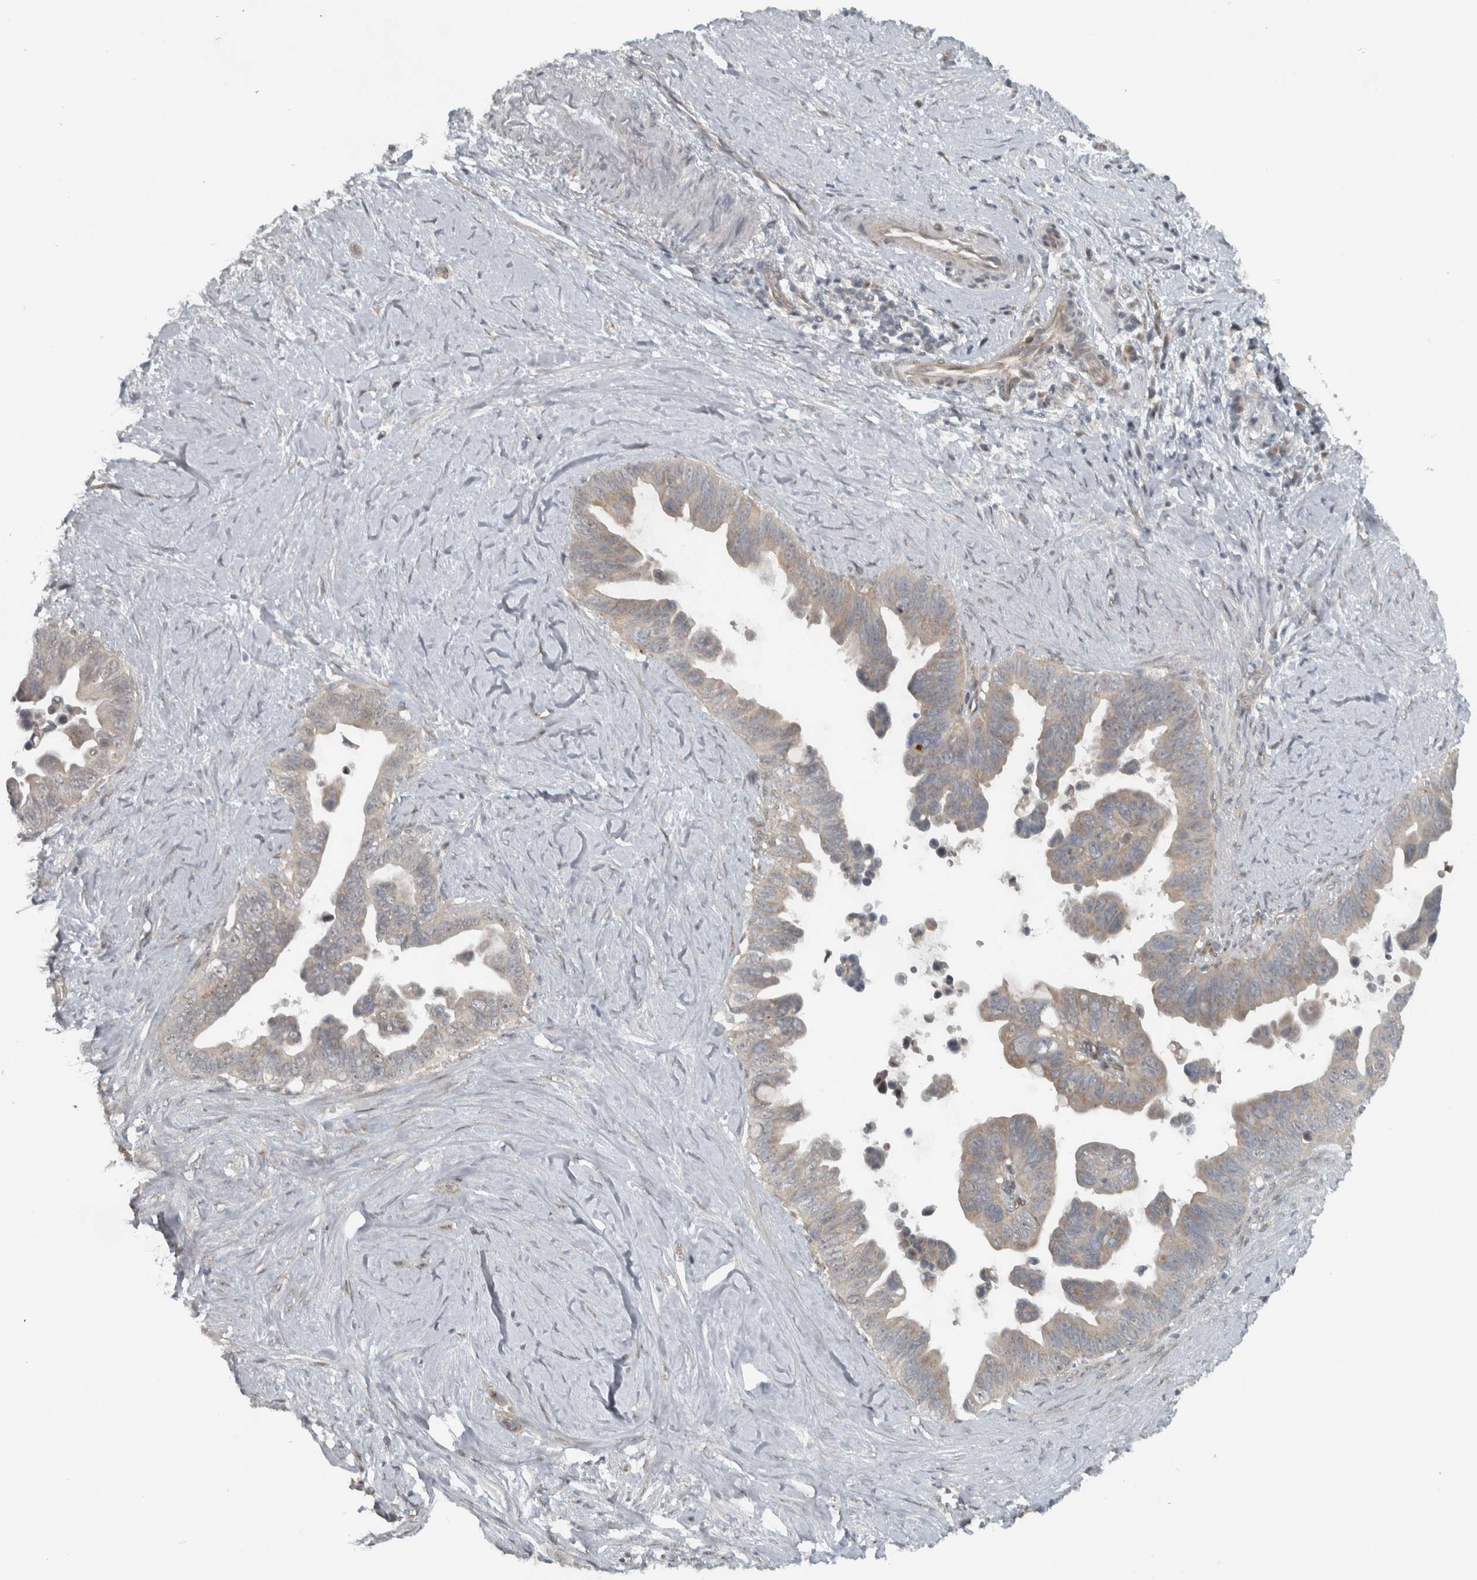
{"staining": {"intensity": "weak", "quantity": "25%-75%", "location": "cytoplasmic/membranous"}, "tissue": "pancreatic cancer", "cell_type": "Tumor cells", "image_type": "cancer", "snomed": [{"axis": "morphology", "description": "Adenocarcinoma, NOS"}, {"axis": "topography", "description": "Pancreas"}], "caption": "This is a histology image of immunohistochemistry staining of pancreatic adenocarcinoma, which shows weak staining in the cytoplasmic/membranous of tumor cells.", "gene": "NAPG", "patient": {"sex": "female", "age": 72}}